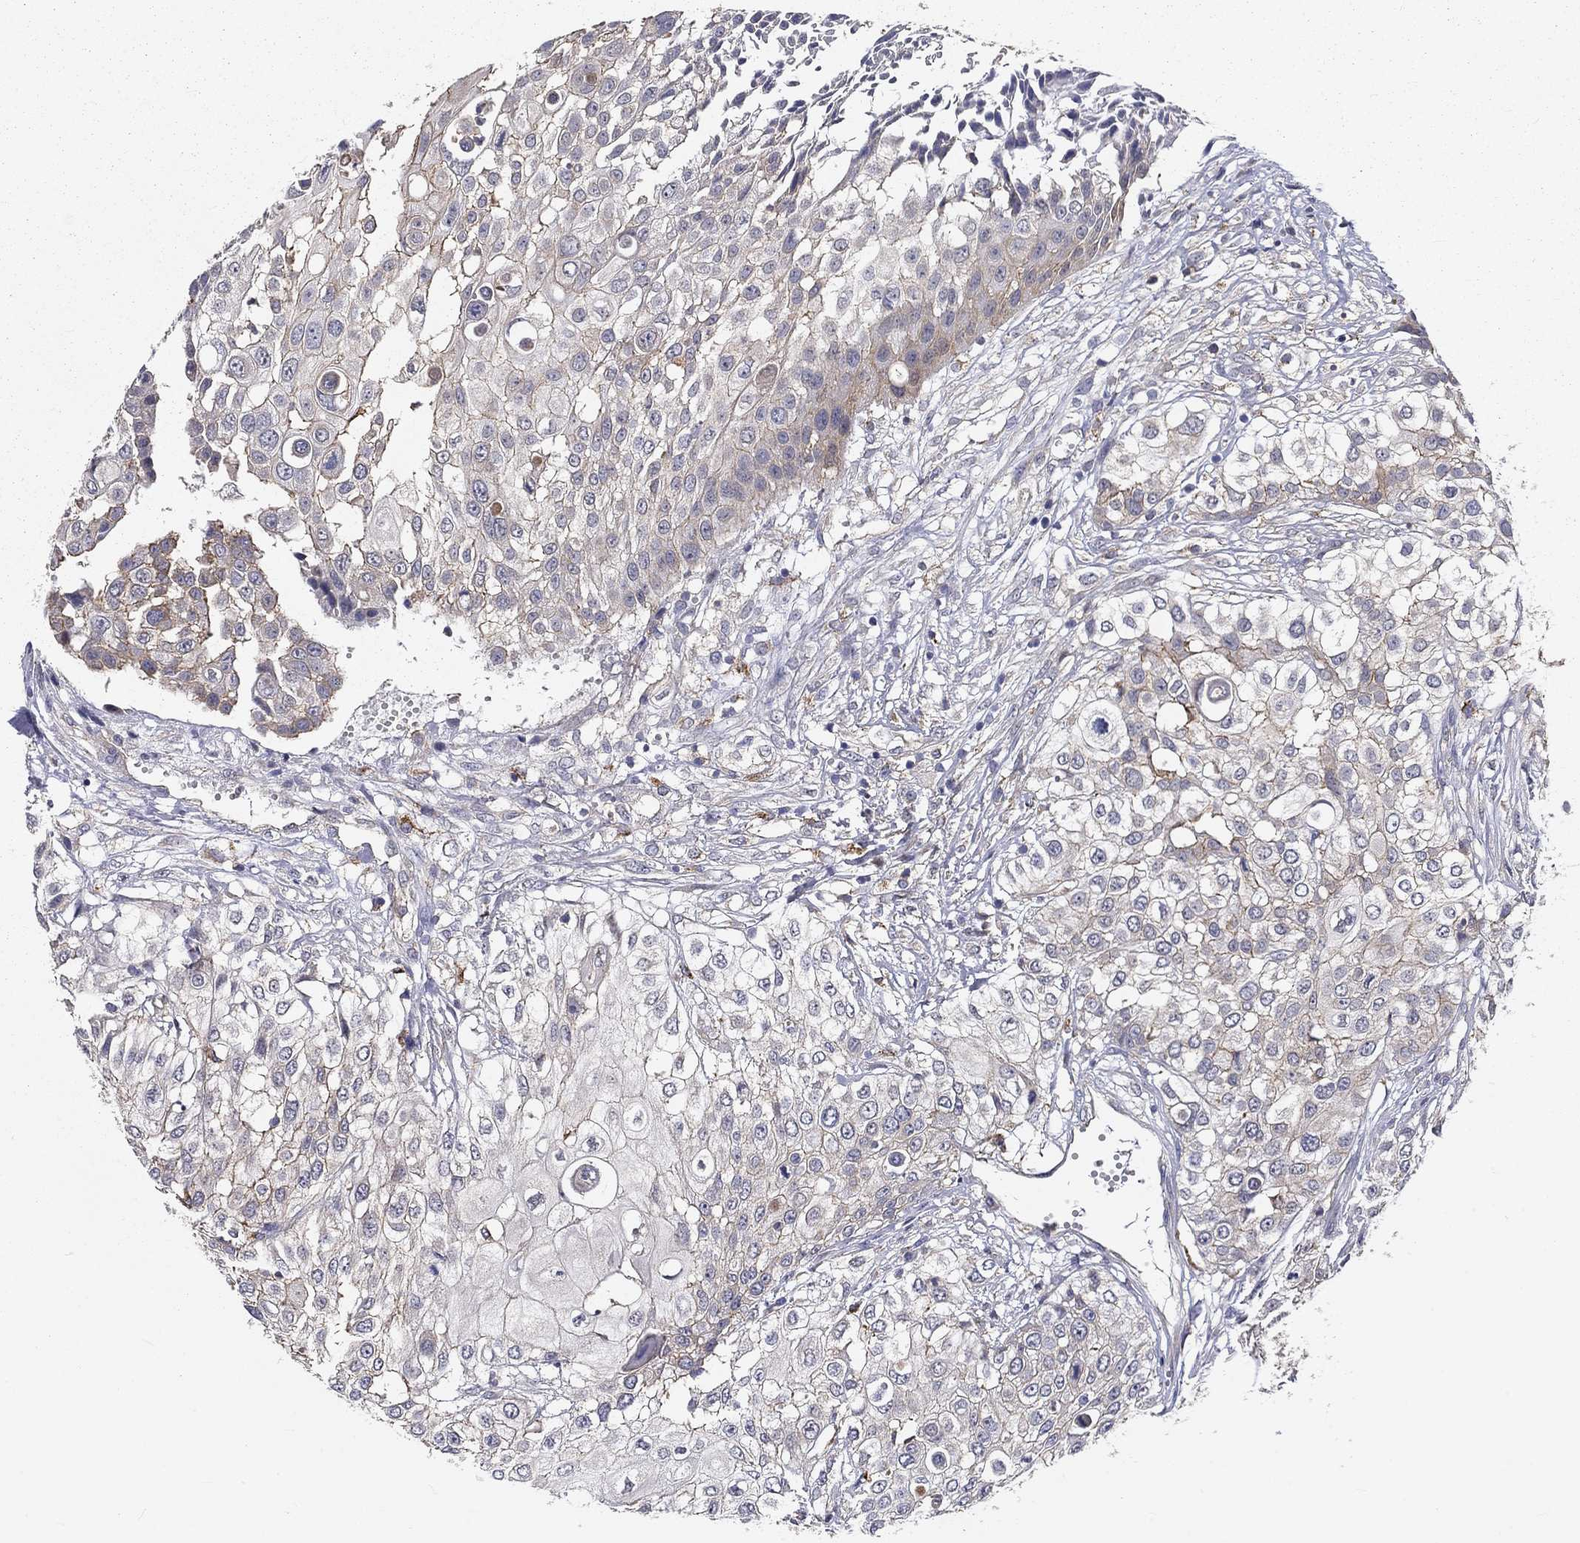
{"staining": {"intensity": "moderate", "quantity": "<25%", "location": "cytoplasmic/membranous"}, "tissue": "urothelial cancer", "cell_type": "Tumor cells", "image_type": "cancer", "snomed": [{"axis": "morphology", "description": "Urothelial carcinoma, High grade"}, {"axis": "topography", "description": "Urinary bladder"}], "caption": "Human urothelial cancer stained for a protein (brown) shows moderate cytoplasmic/membranous positive expression in about <25% of tumor cells.", "gene": "ALDH4A1", "patient": {"sex": "female", "age": 79}}